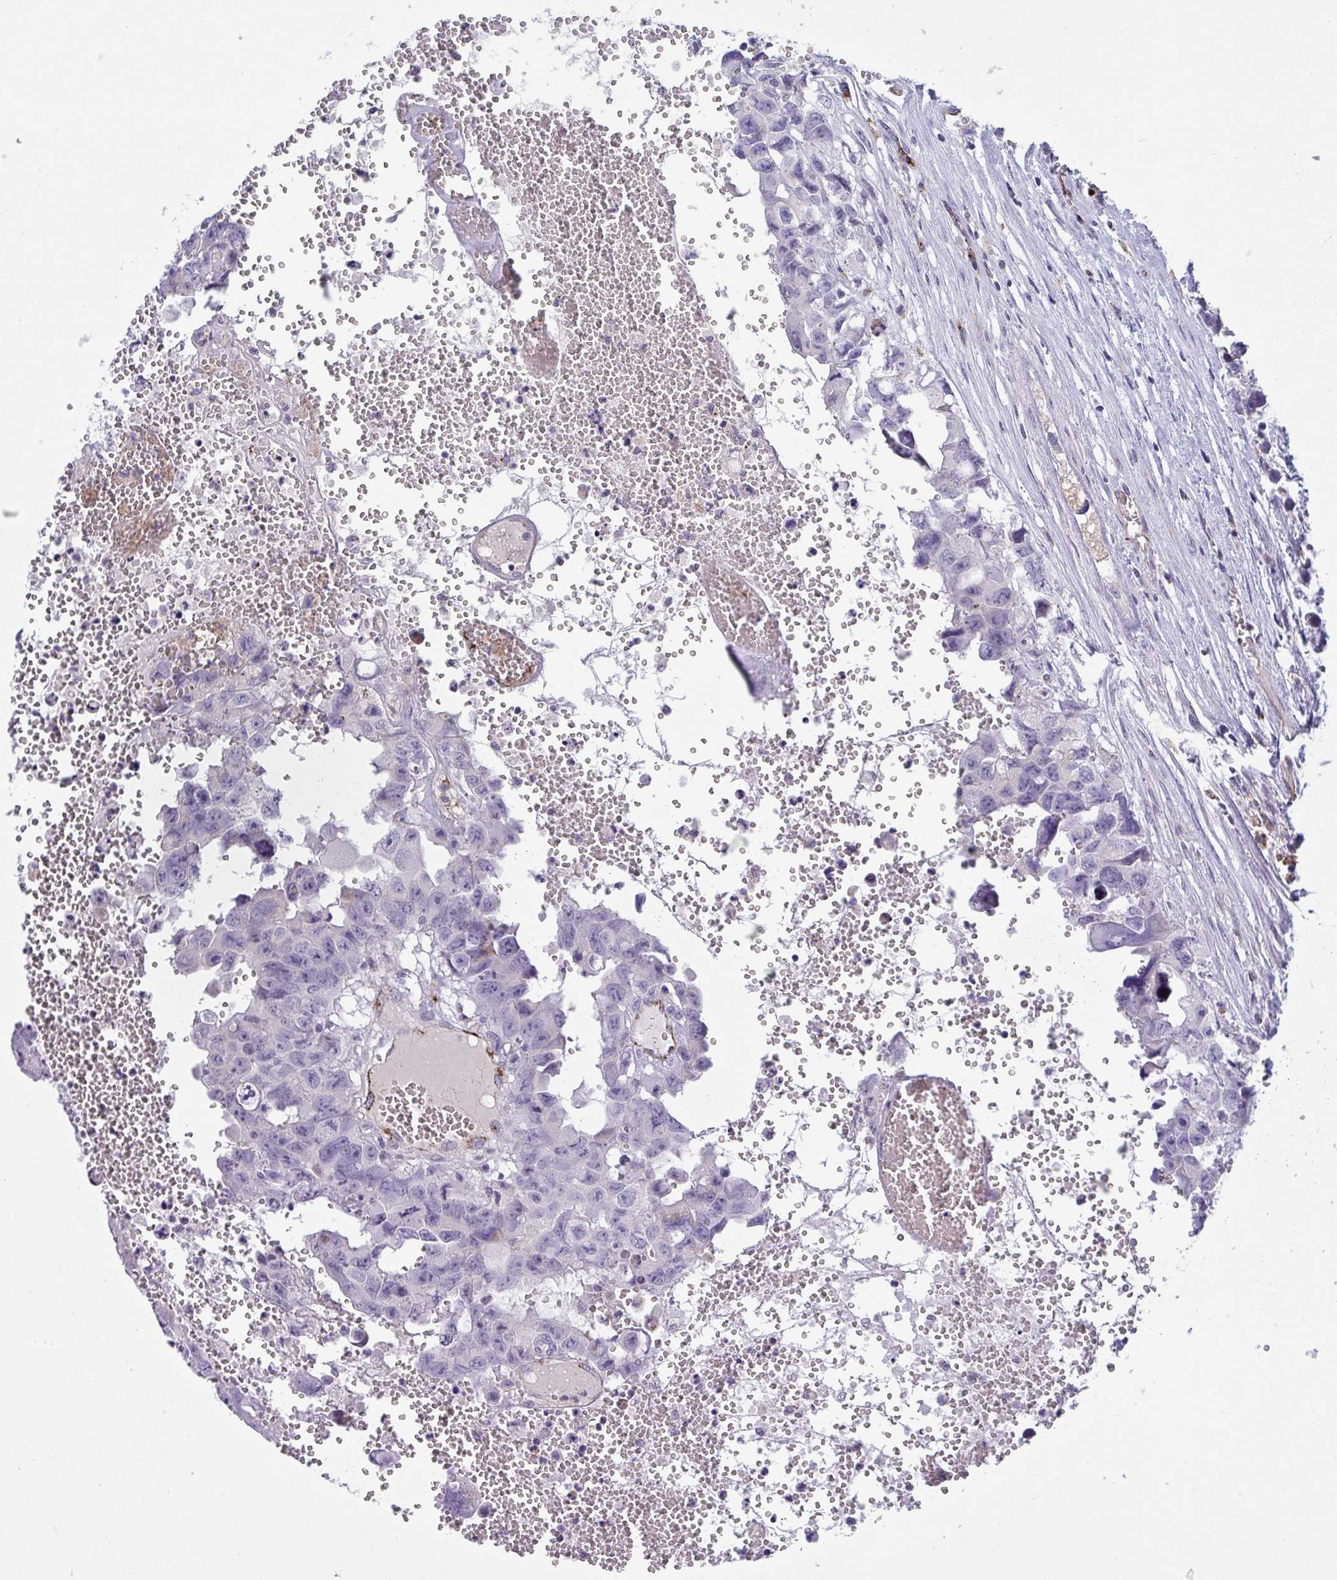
{"staining": {"intensity": "negative", "quantity": "none", "location": "none"}, "tissue": "testis cancer", "cell_type": "Tumor cells", "image_type": "cancer", "snomed": [{"axis": "morphology", "description": "Seminoma, NOS"}, {"axis": "topography", "description": "Testis"}], "caption": "Protein analysis of seminoma (testis) reveals no significant staining in tumor cells. (Brightfield microscopy of DAB (3,3'-diaminobenzidine) immunohistochemistry (IHC) at high magnification).", "gene": "TOR1AIP2", "patient": {"sex": "male", "age": 26}}